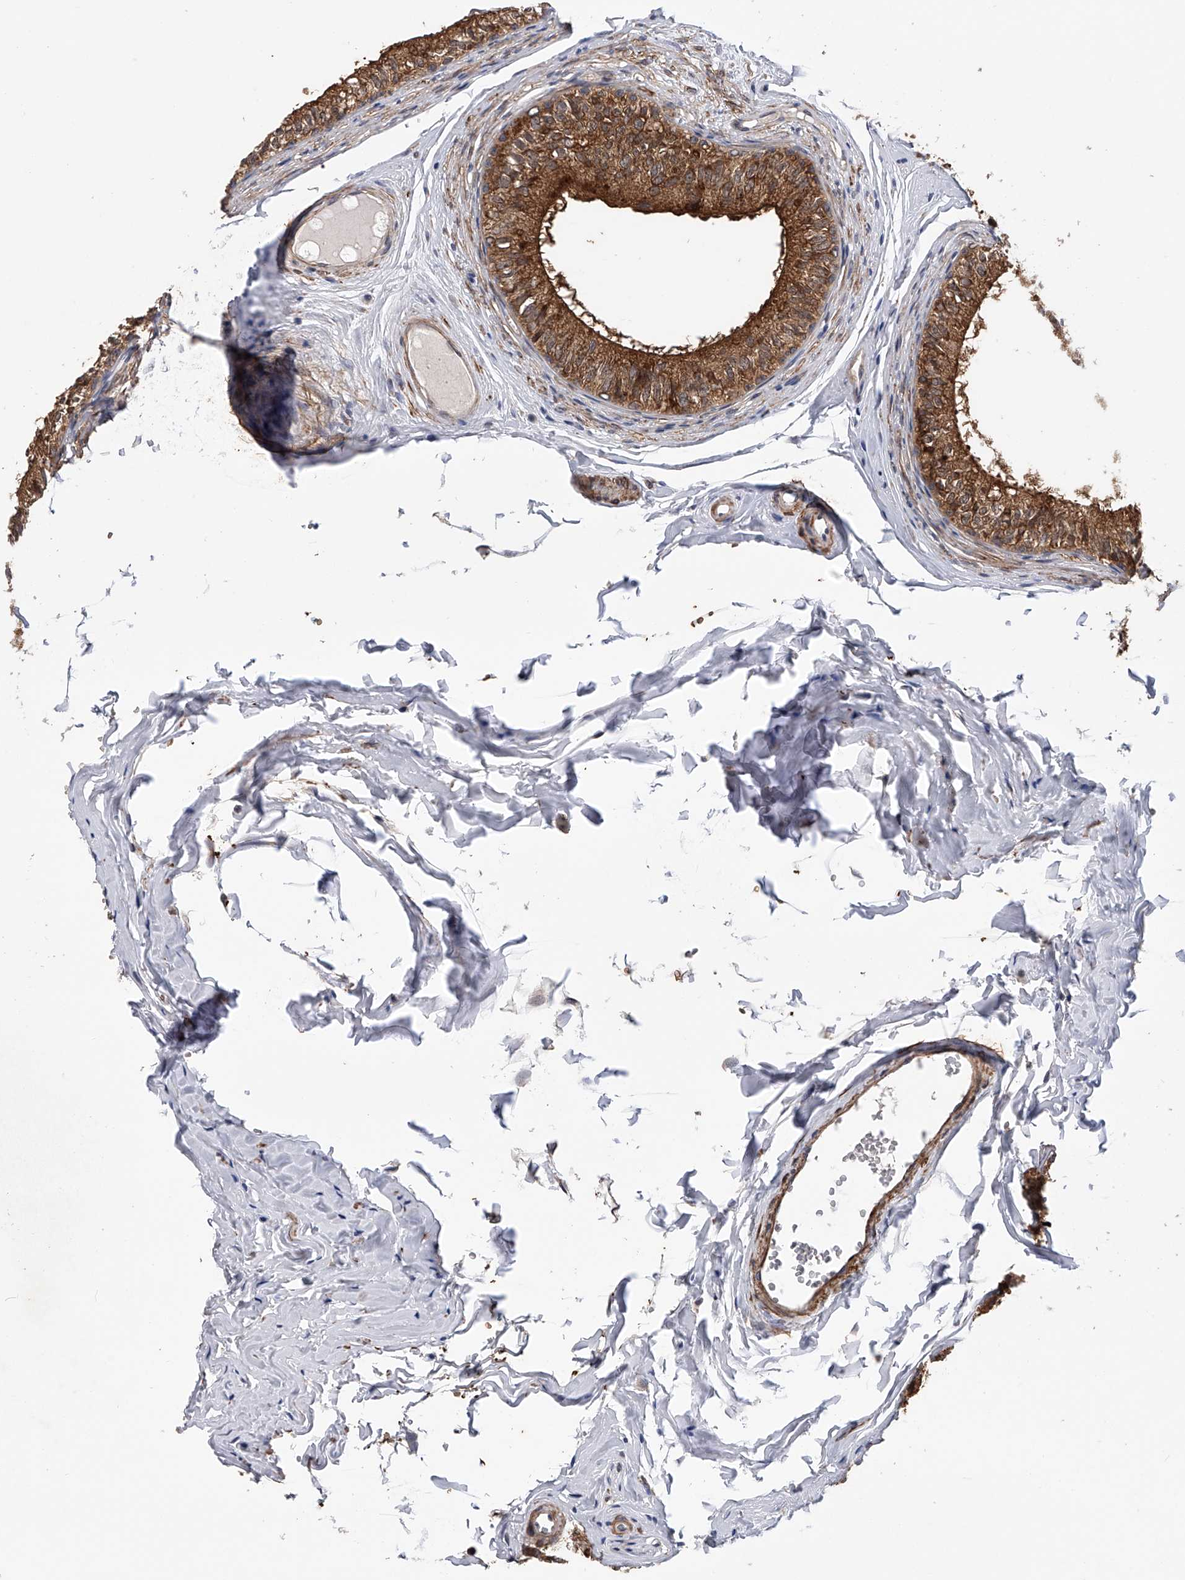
{"staining": {"intensity": "strong", "quantity": ">75%", "location": "cytoplasmic/membranous"}, "tissue": "epididymis", "cell_type": "Glandular cells", "image_type": "normal", "snomed": [{"axis": "morphology", "description": "Normal tissue, NOS"}, {"axis": "morphology", "description": "Seminoma in situ"}, {"axis": "topography", "description": "Testis"}, {"axis": "topography", "description": "Epididymis"}], "caption": "A photomicrograph showing strong cytoplasmic/membranous positivity in about >75% of glandular cells in benign epididymis, as visualized by brown immunohistochemical staining.", "gene": "SPOCK1", "patient": {"sex": "male", "age": 28}}